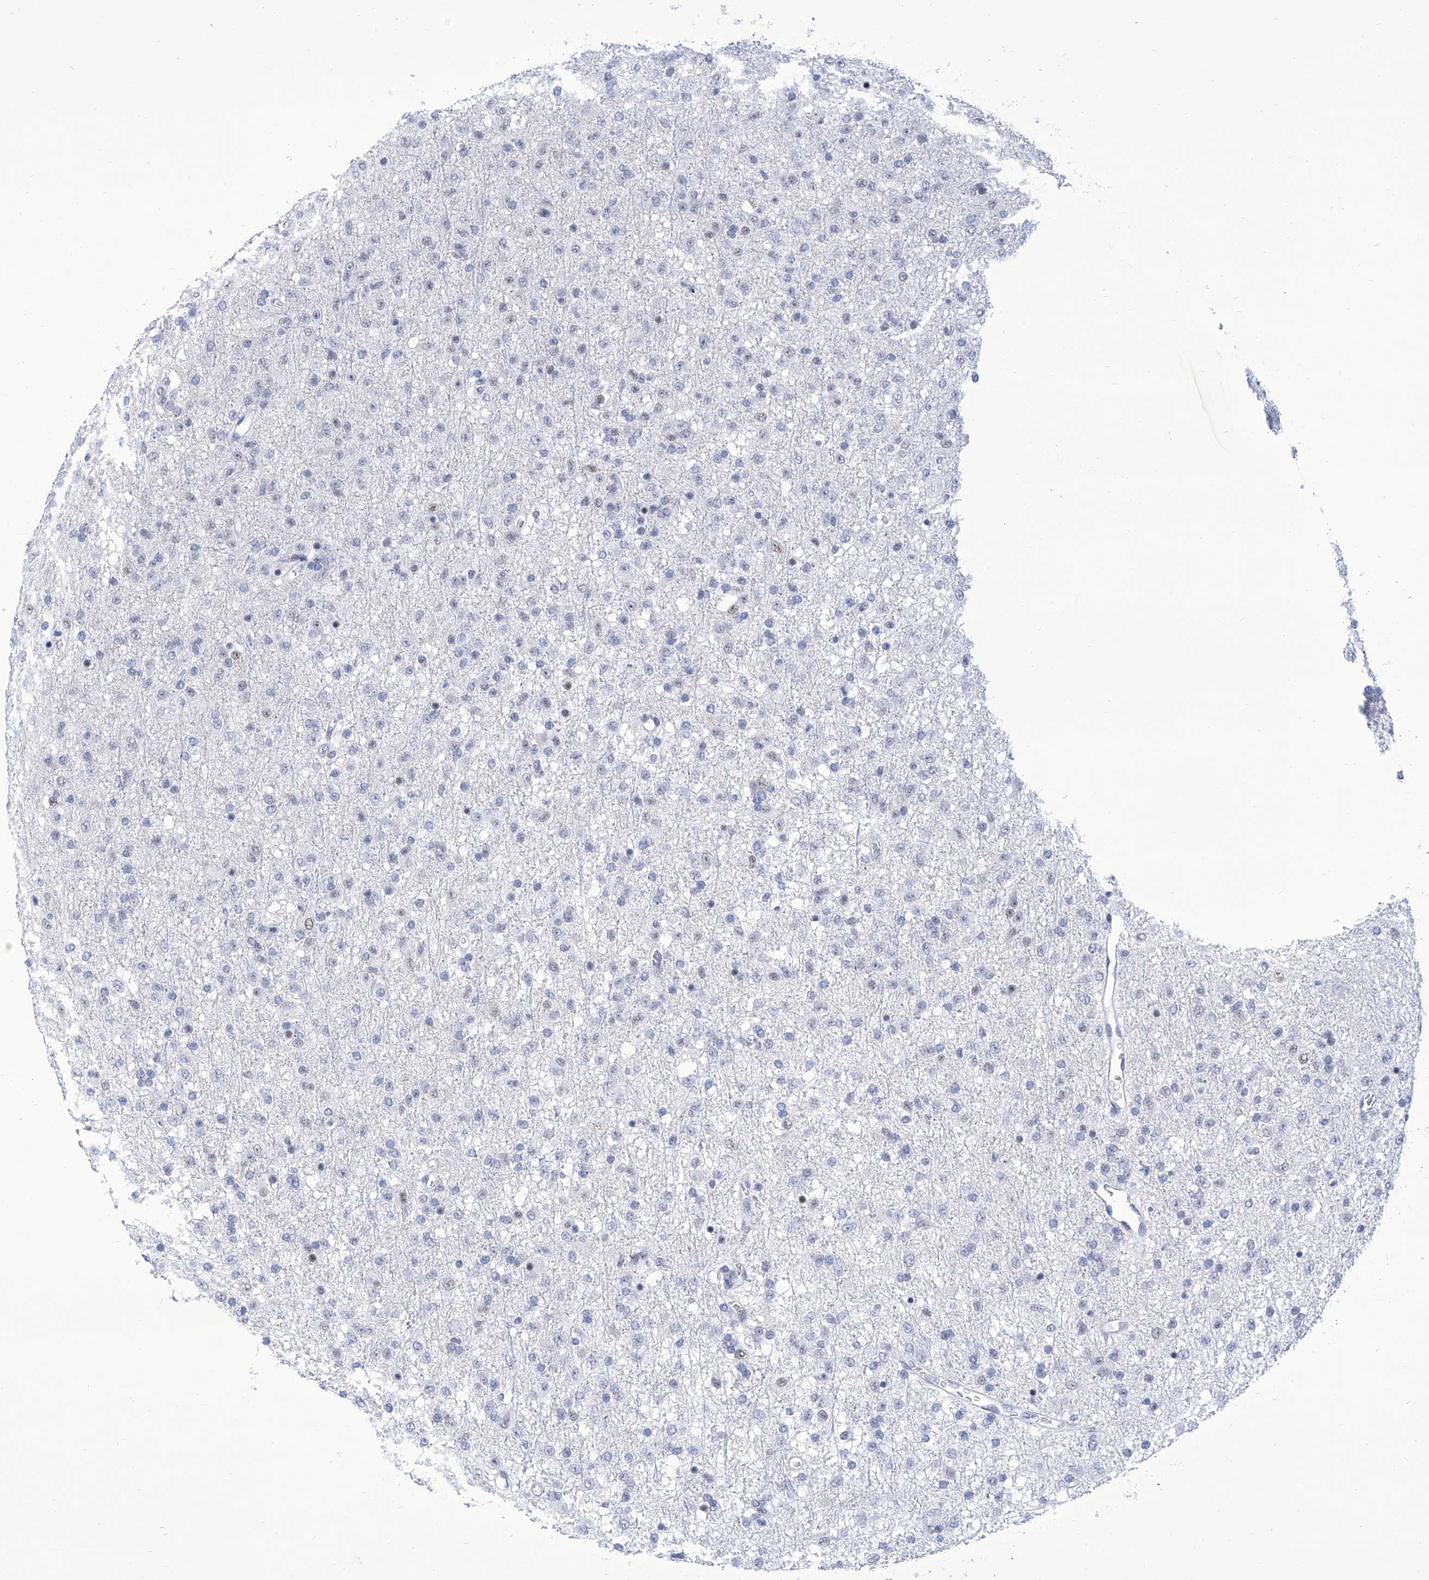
{"staining": {"intensity": "negative", "quantity": "none", "location": "none"}, "tissue": "glioma", "cell_type": "Tumor cells", "image_type": "cancer", "snomed": [{"axis": "morphology", "description": "Glioma, malignant, Low grade"}, {"axis": "topography", "description": "Brain"}], "caption": "This is an immunohistochemistry histopathology image of malignant glioma (low-grade). There is no staining in tumor cells.", "gene": "SART1", "patient": {"sex": "male", "age": 65}}